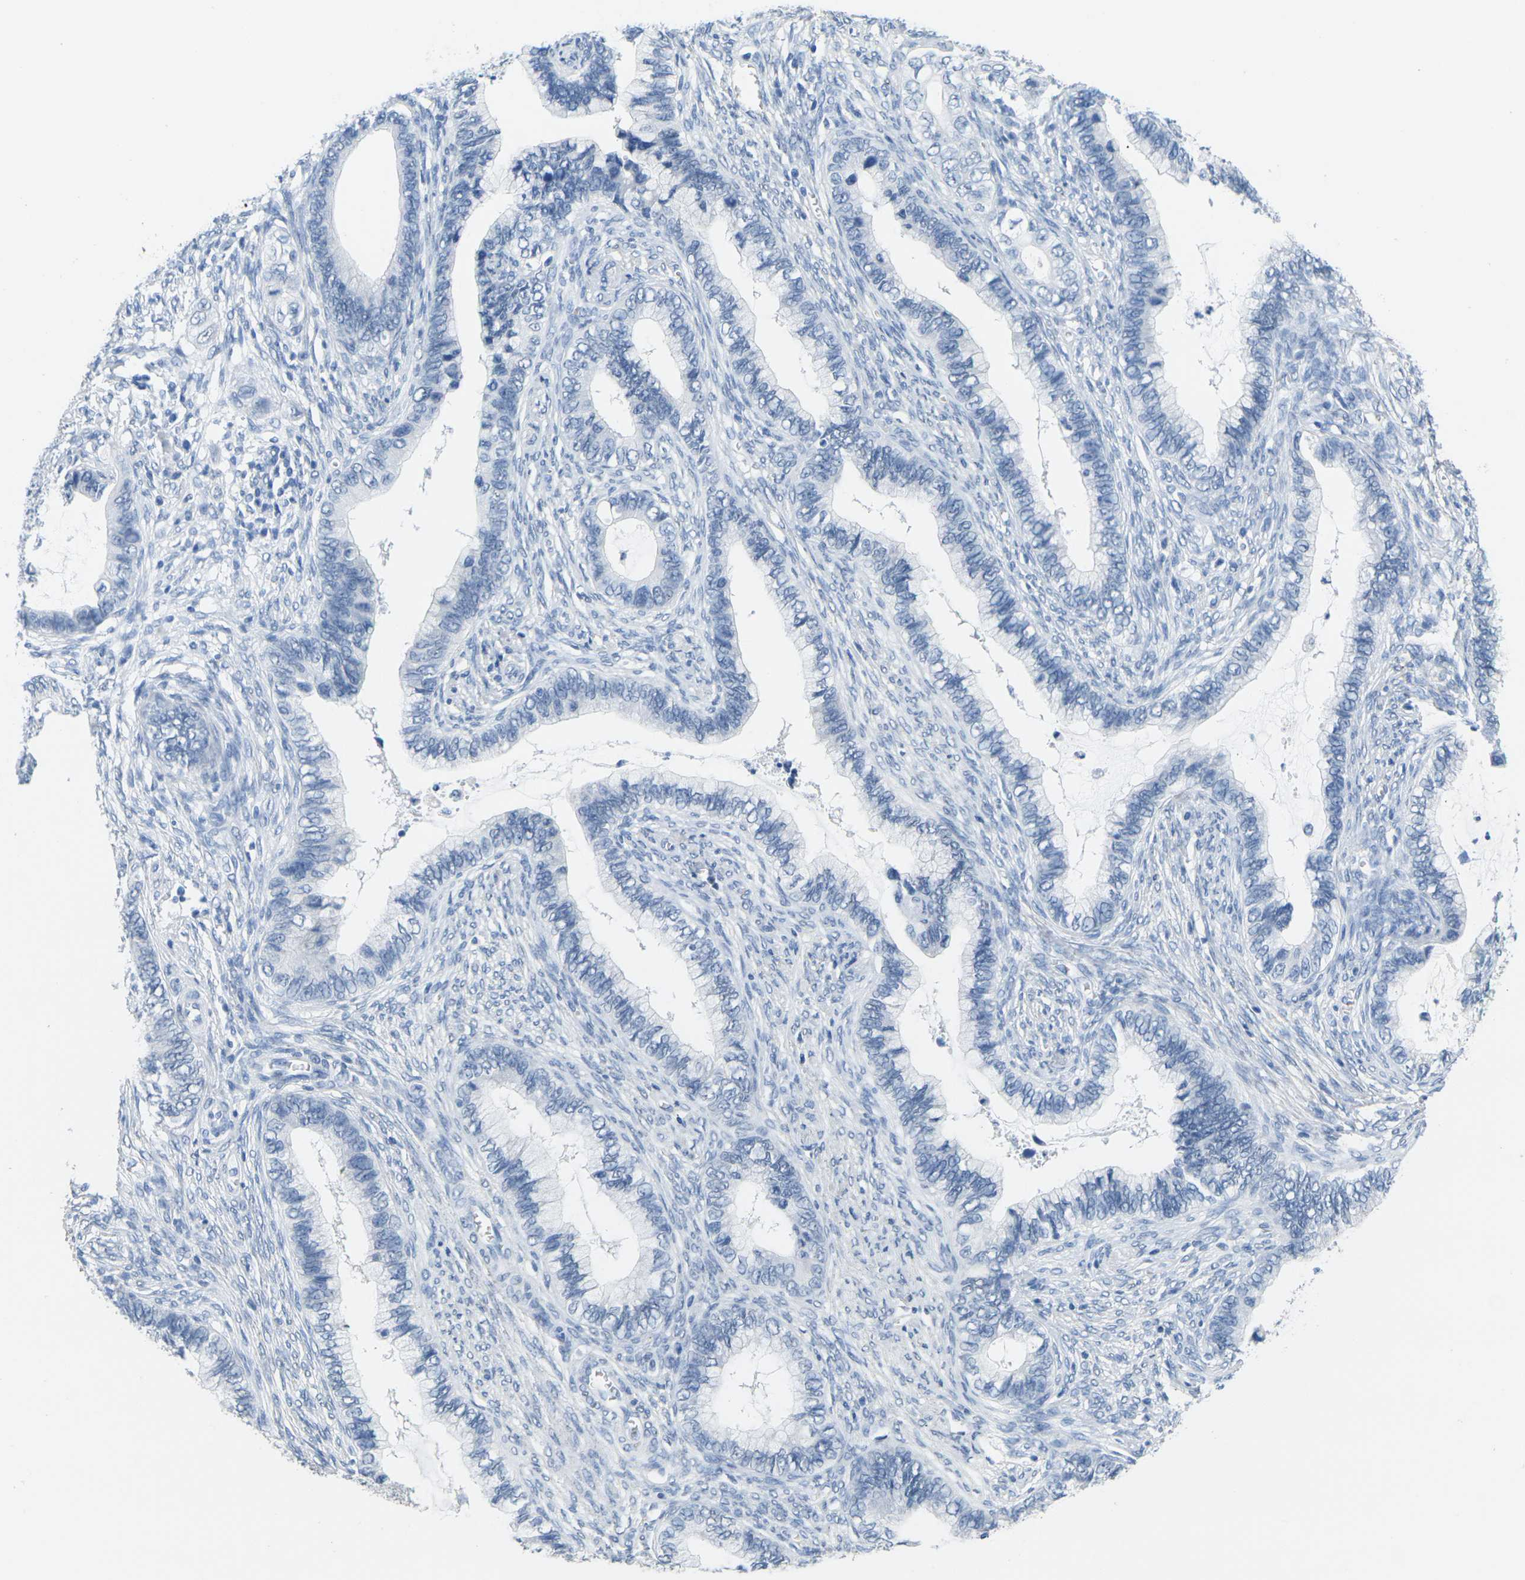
{"staining": {"intensity": "negative", "quantity": "none", "location": "none"}, "tissue": "cervical cancer", "cell_type": "Tumor cells", "image_type": "cancer", "snomed": [{"axis": "morphology", "description": "Adenocarcinoma, NOS"}, {"axis": "topography", "description": "Cervix"}], "caption": "A micrograph of adenocarcinoma (cervical) stained for a protein exhibits no brown staining in tumor cells.", "gene": "CTAG1A", "patient": {"sex": "female", "age": 44}}